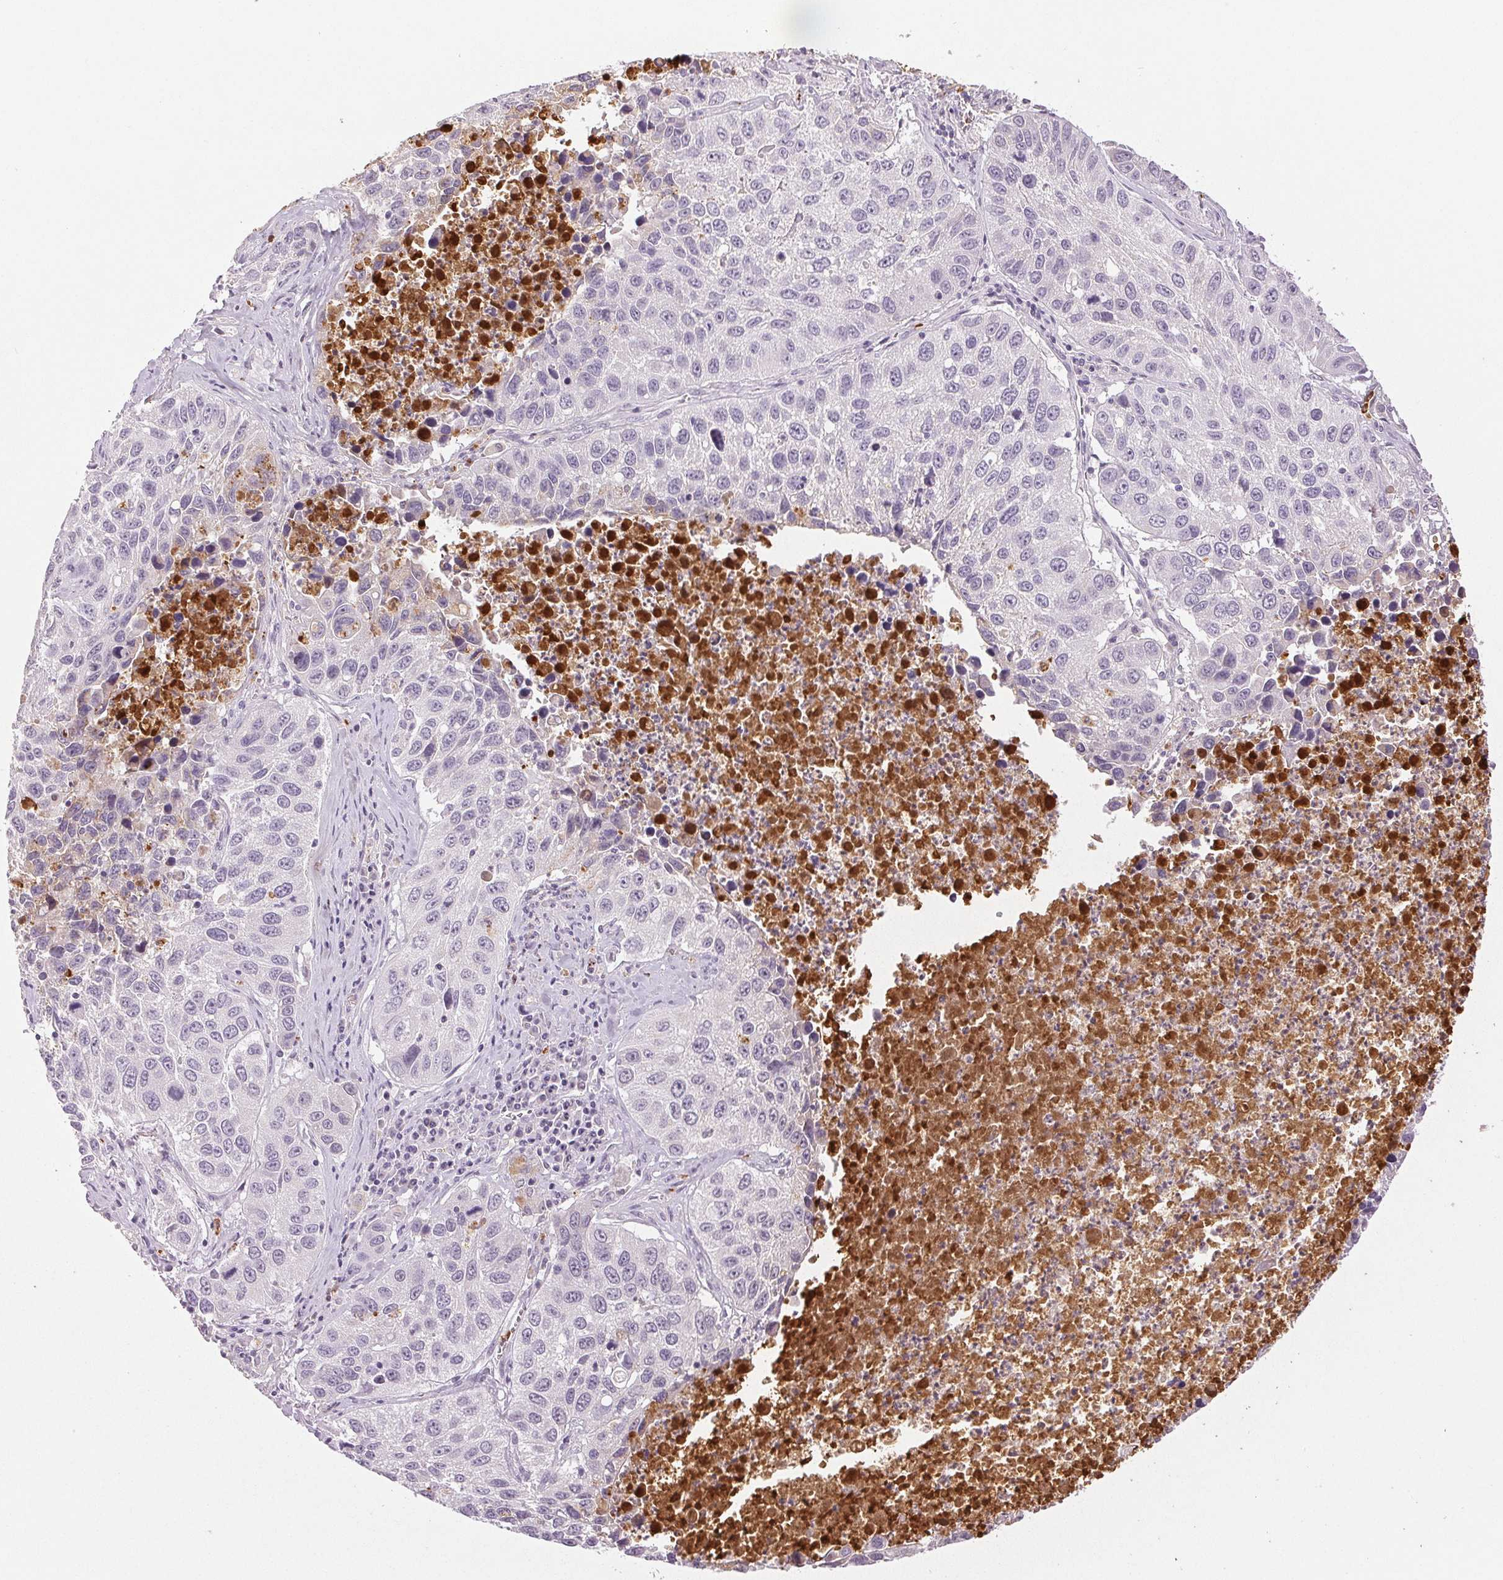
{"staining": {"intensity": "negative", "quantity": "none", "location": "none"}, "tissue": "lung cancer", "cell_type": "Tumor cells", "image_type": "cancer", "snomed": [{"axis": "morphology", "description": "Squamous cell carcinoma, NOS"}, {"axis": "topography", "description": "Lung"}], "caption": "The micrograph reveals no staining of tumor cells in lung cancer.", "gene": "LTF", "patient": {"sex": "female", "age": 61}}